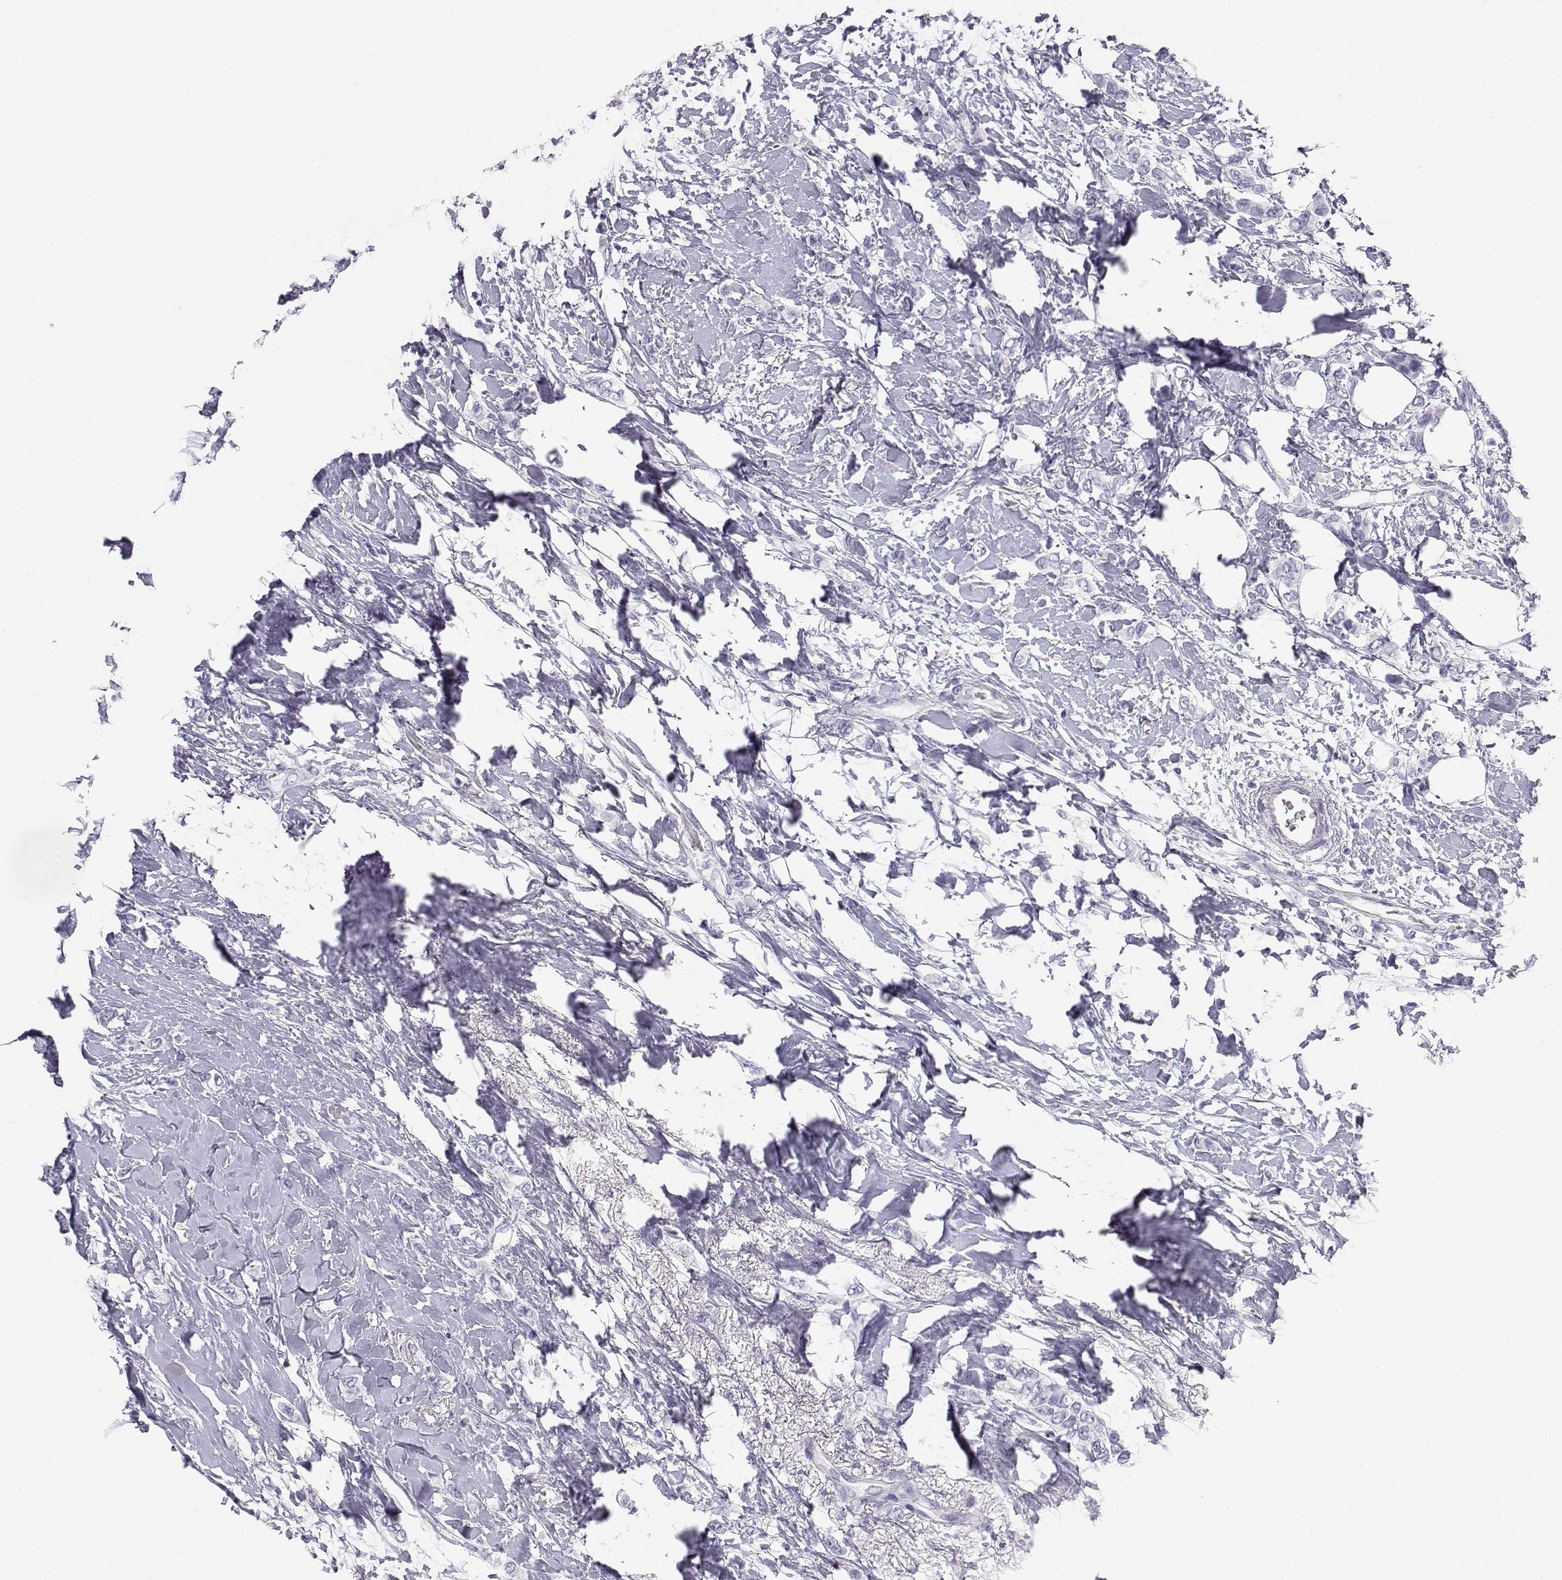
{"staining": {"intensity": "negative", "quantity": "none", "location": "none"}, "tissue": "breast cancer", "cell_type": "Tumor cells", "image_type": "cancer", "snomed": [{"axis": "morphology", "description": "Lobular carcinoma"}, {"axis": "topography", "description": "Breast"}], "caption": "Immunohistochemical staining of lobular carcinoma (breast) exhibits no significant positivity in tumor cells. (DAB (3,3'-diaminobenzidine) immunohistochemistry (IHC) visualized using brightfield microscopy, high magnification).", "gene": "RNASE12", "patient": {"sex": "female", "age": 66}}